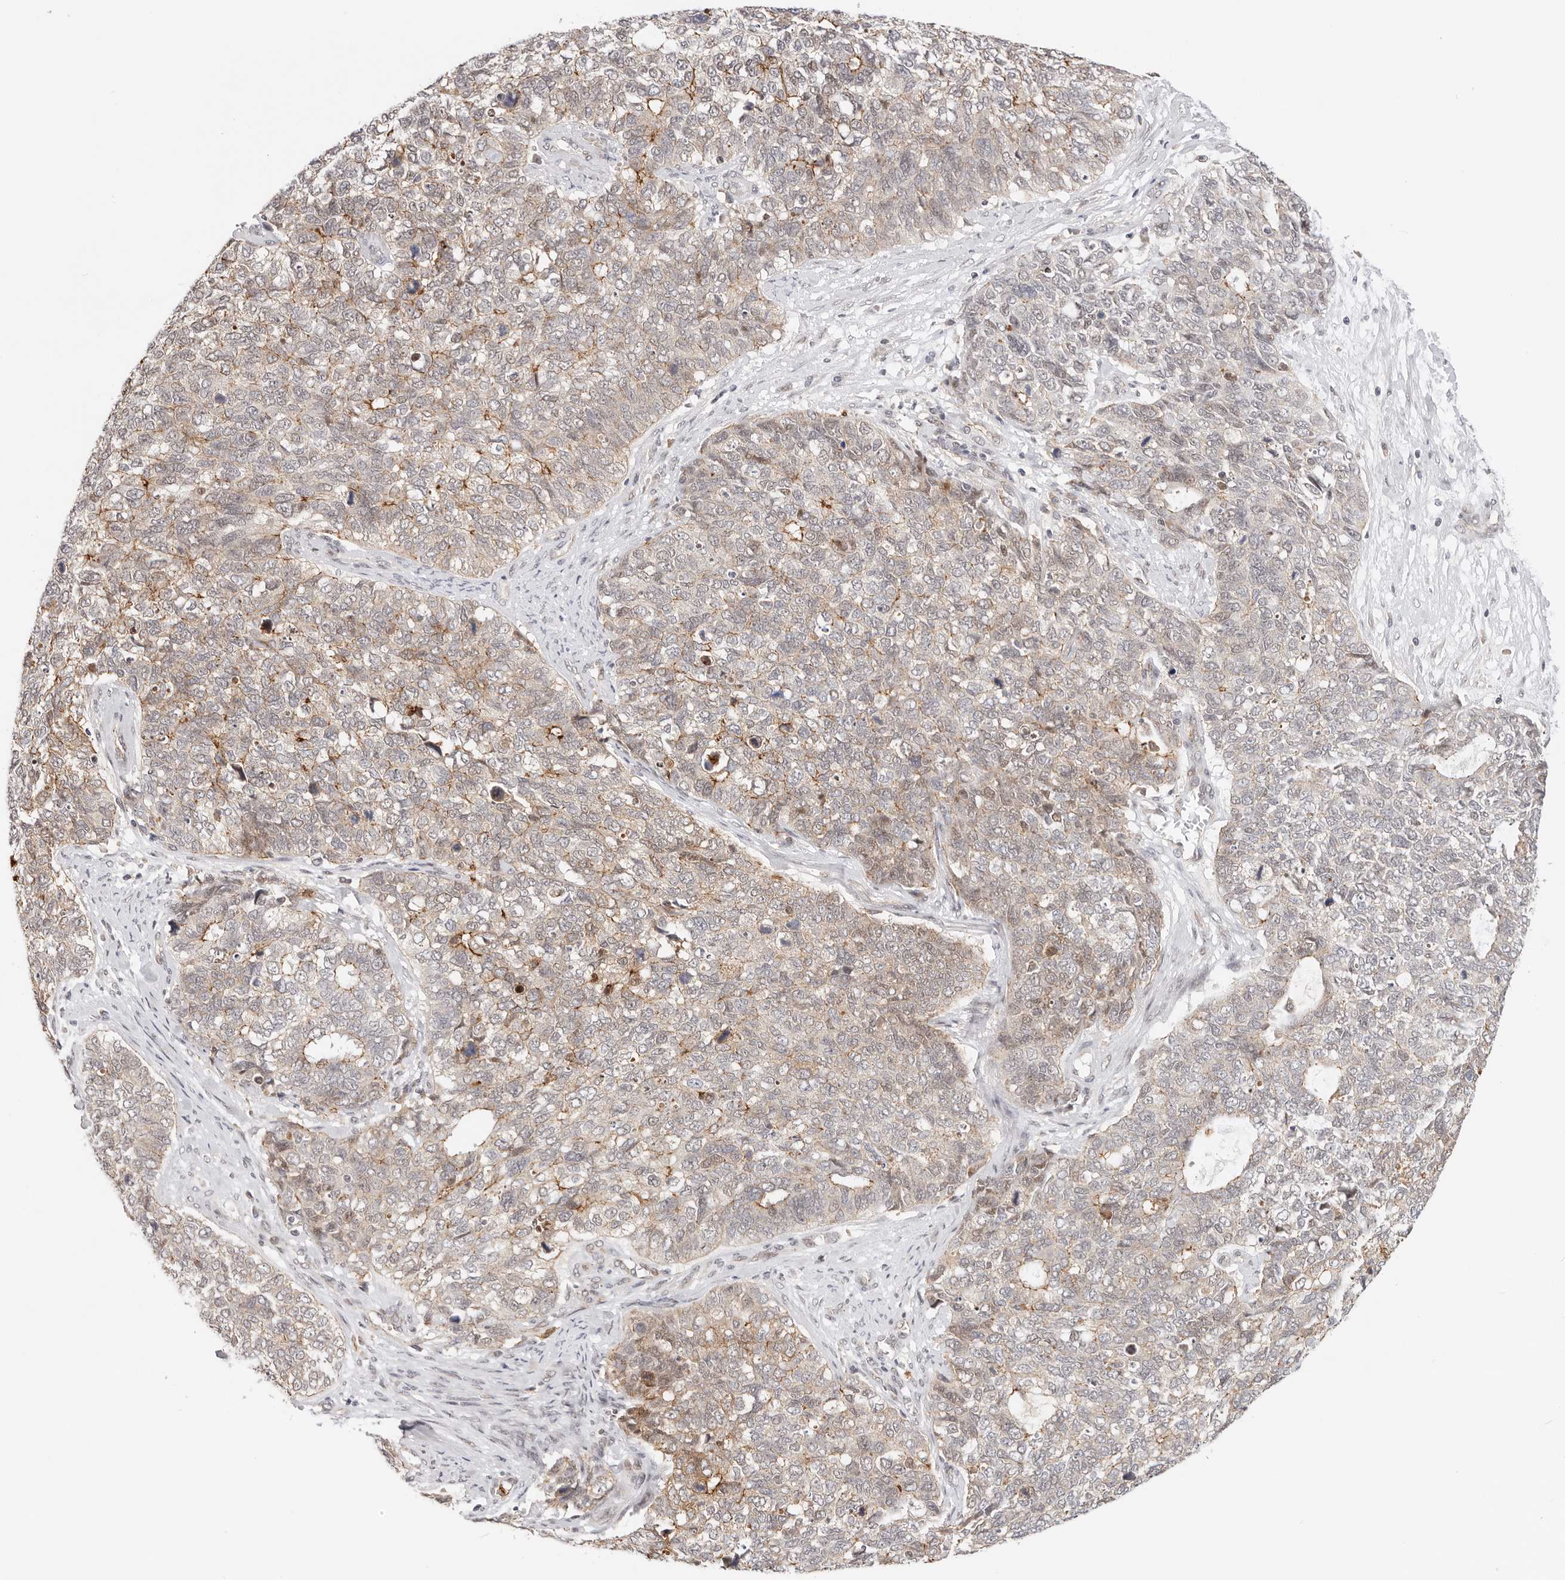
{"staining": {"intensity": "moderate", "quantity": "25%-75%", "location": "cytoplasmic/membranous"}, "tissue": "cervical cancer", "cell_type": "Tumor cells", "image_type": "cancer", "snomed": [{"axis": "morphology", "description": "Squamous cell carcinoma, NOS"}, {"axis": "topography", "description": "Cervix"}], "caption": "The histopathology image displays staining of cervical cancer, revealing moderate cytoplasmic/membranous protein staining (brown color) within tumor cells. Using DAB (3,3'-diaminobenzidine) (brown) and hematoxylin (blue) stains, captured at high magnification using brightfield microscopy.", "gene": "AFDN", "patient": {"sex": "female", "age": 63}}